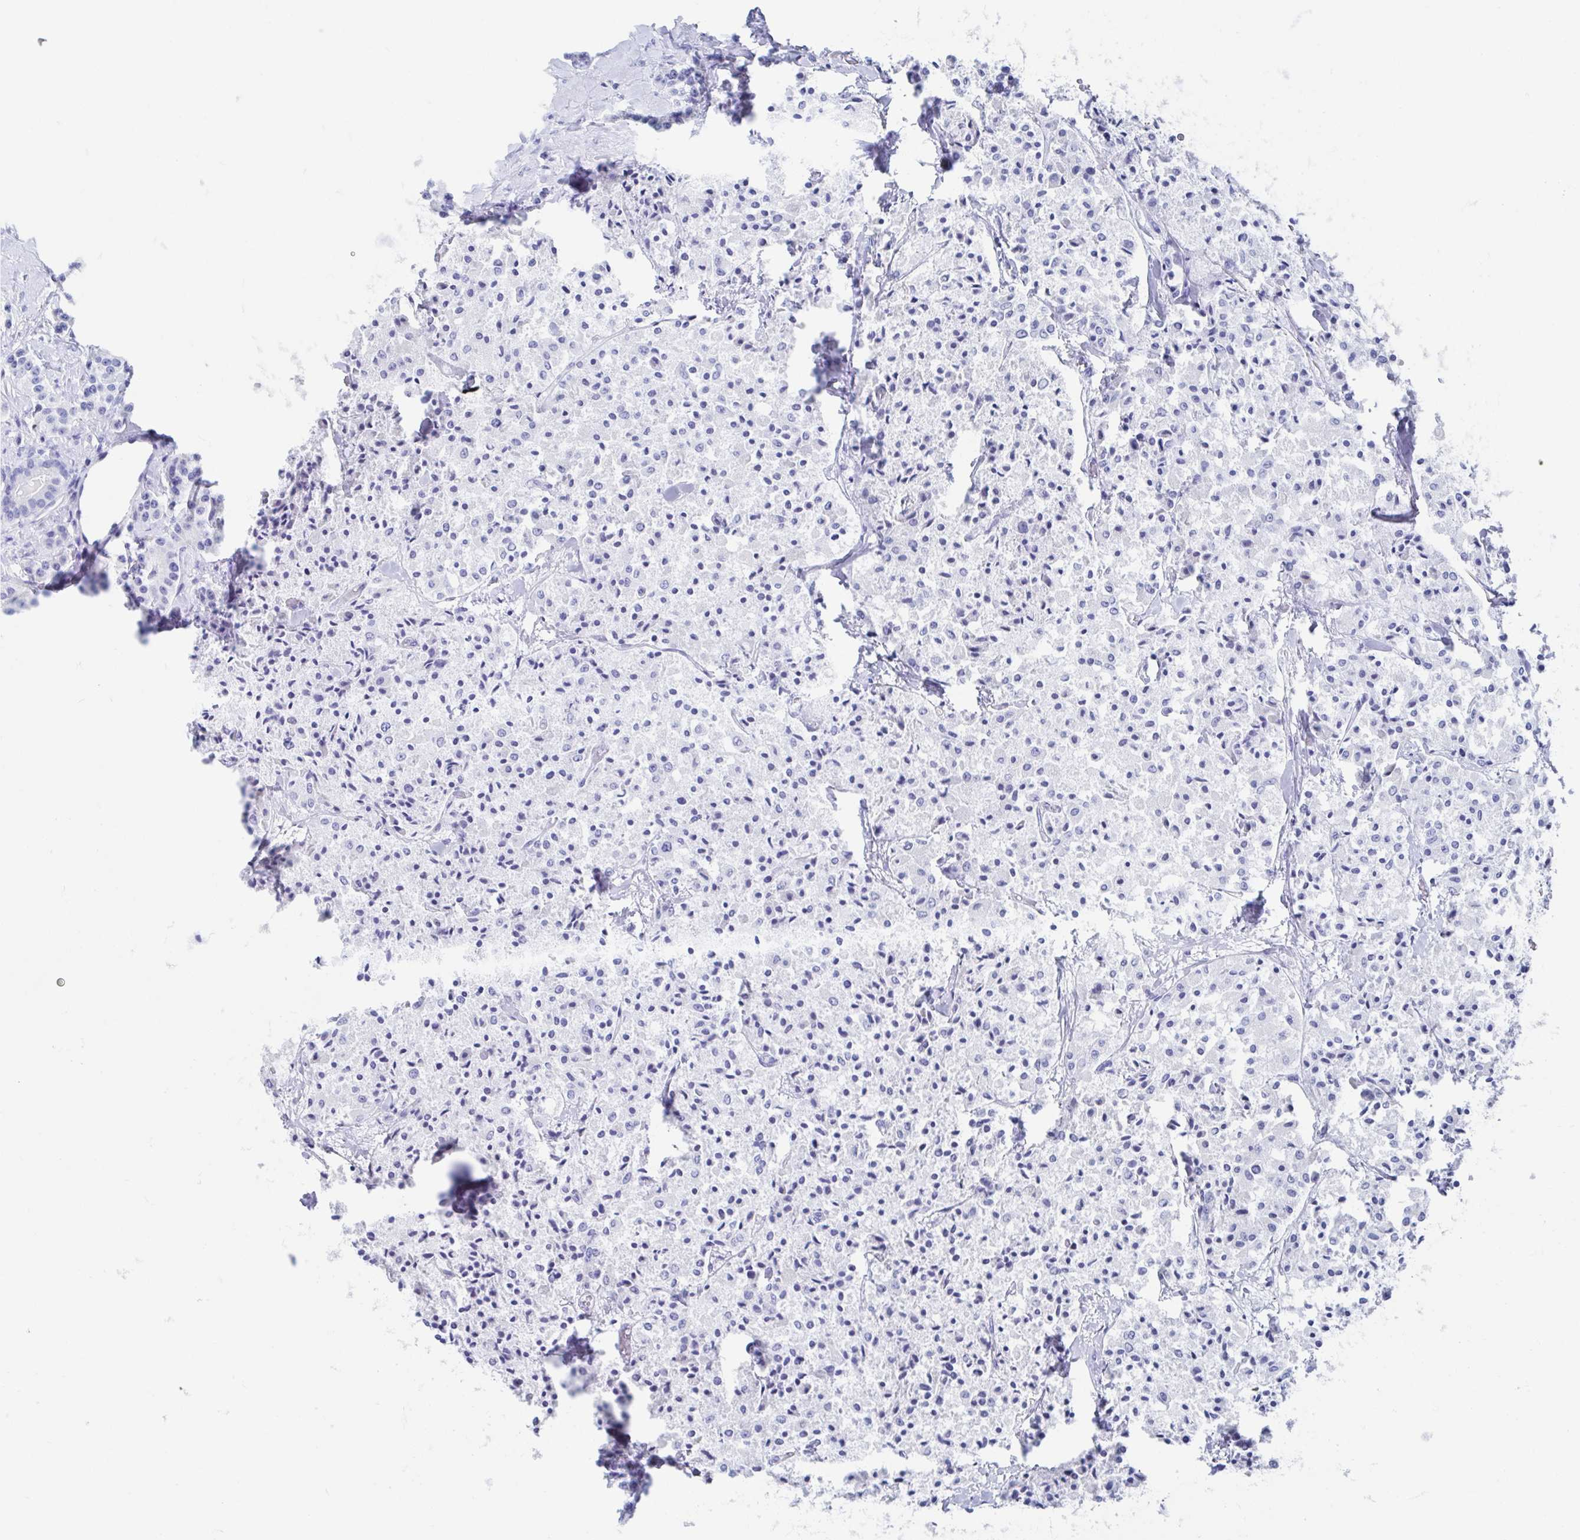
{"staining": {"intensity": "negative", "quantity": "none", "location": "none"}, "tissue": "carcinoid", "cell_type": "Tumor cells", "image_type": "cancer", "snomed": [{"axis": "morphology", "description": "Carcinoid, malignant, NOS"}, {"axis": "topography", "description": "Lung"}], "caption": "The histopathology image displays no significant positivity in tumor cells of malignant carcinoid.", "gene": "SHCBP1L", "patient": {"sex": "male", "age": 71}}